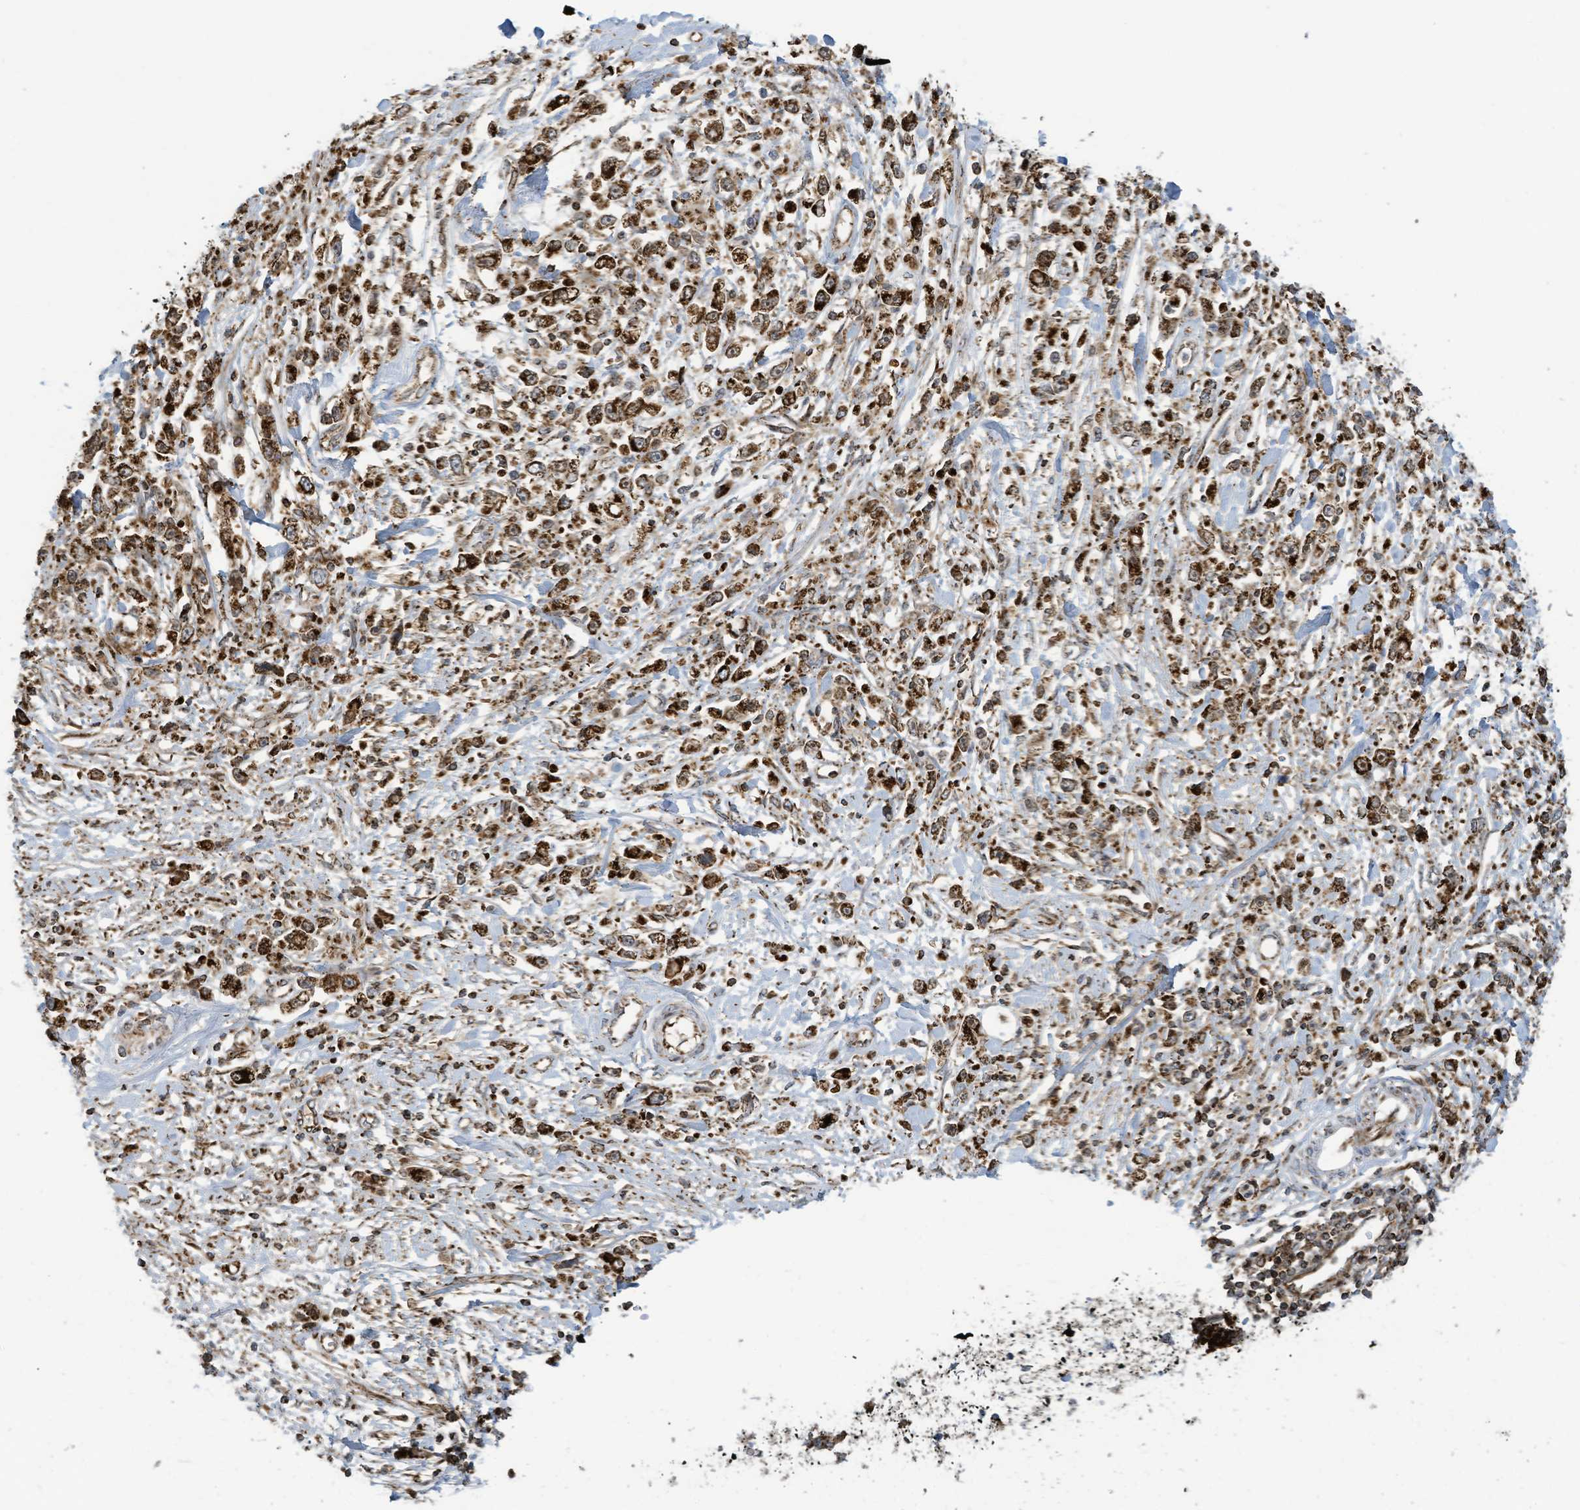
{"staining": {"intensity": "strong", "quantity": ">75%", "location": "cytoplasmic/membranous"}, "tissue": "stomach cancer", "cell_type": "Tumor cells", "image_type": "cancer", "snomed": [{"axis": "morphology", "description": "Adenocarcinoma, NOS"}, {"axis": "topography", "description": "Stomach"}], "caption": "There is high levels of strong cytoplasmic/membranous staining in tumor cells of stomach cancer, as demonstrated by immunohistochemical staining (brown color).", "gene": "COX10", "patient": {"sex": "female", "age": 59}}